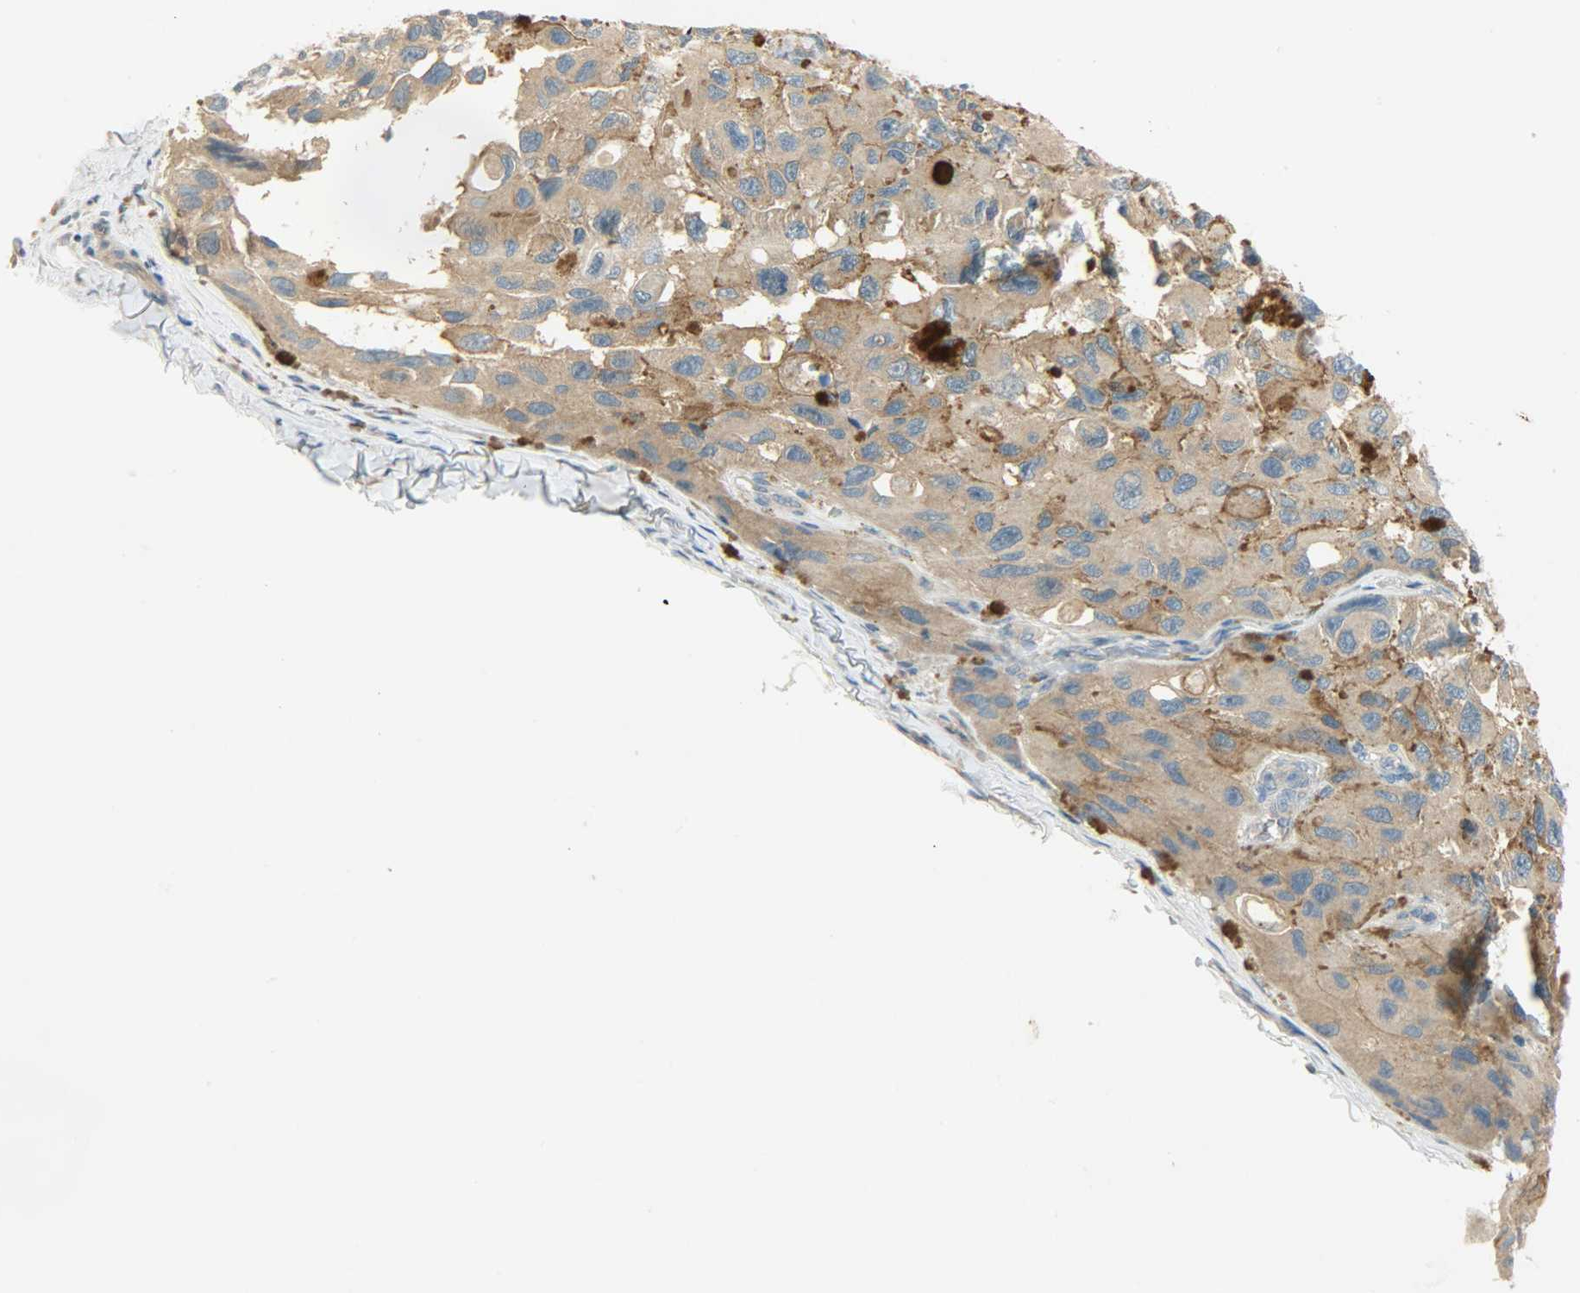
{"staining": {"intensity": "moderate", "quantity": ">75%", "location": "cytoplasmic/membranous"}, "tissue": "melanoma", "cell_type": "Tumor cells", "image_type": "cancer", "snomed": [{"axis": "morphology", "description": "Malignant melanoma, NOS"}, {"axis": "topography", "description": "Skin"}], "caption": "Protein expression analysis of malignant melanoma displays moderate cytoplasmic/membranous expression in approximately >75% of tumor cells.", "gene": "DSG2", "patient": {"sex": "female", "age": 73}}